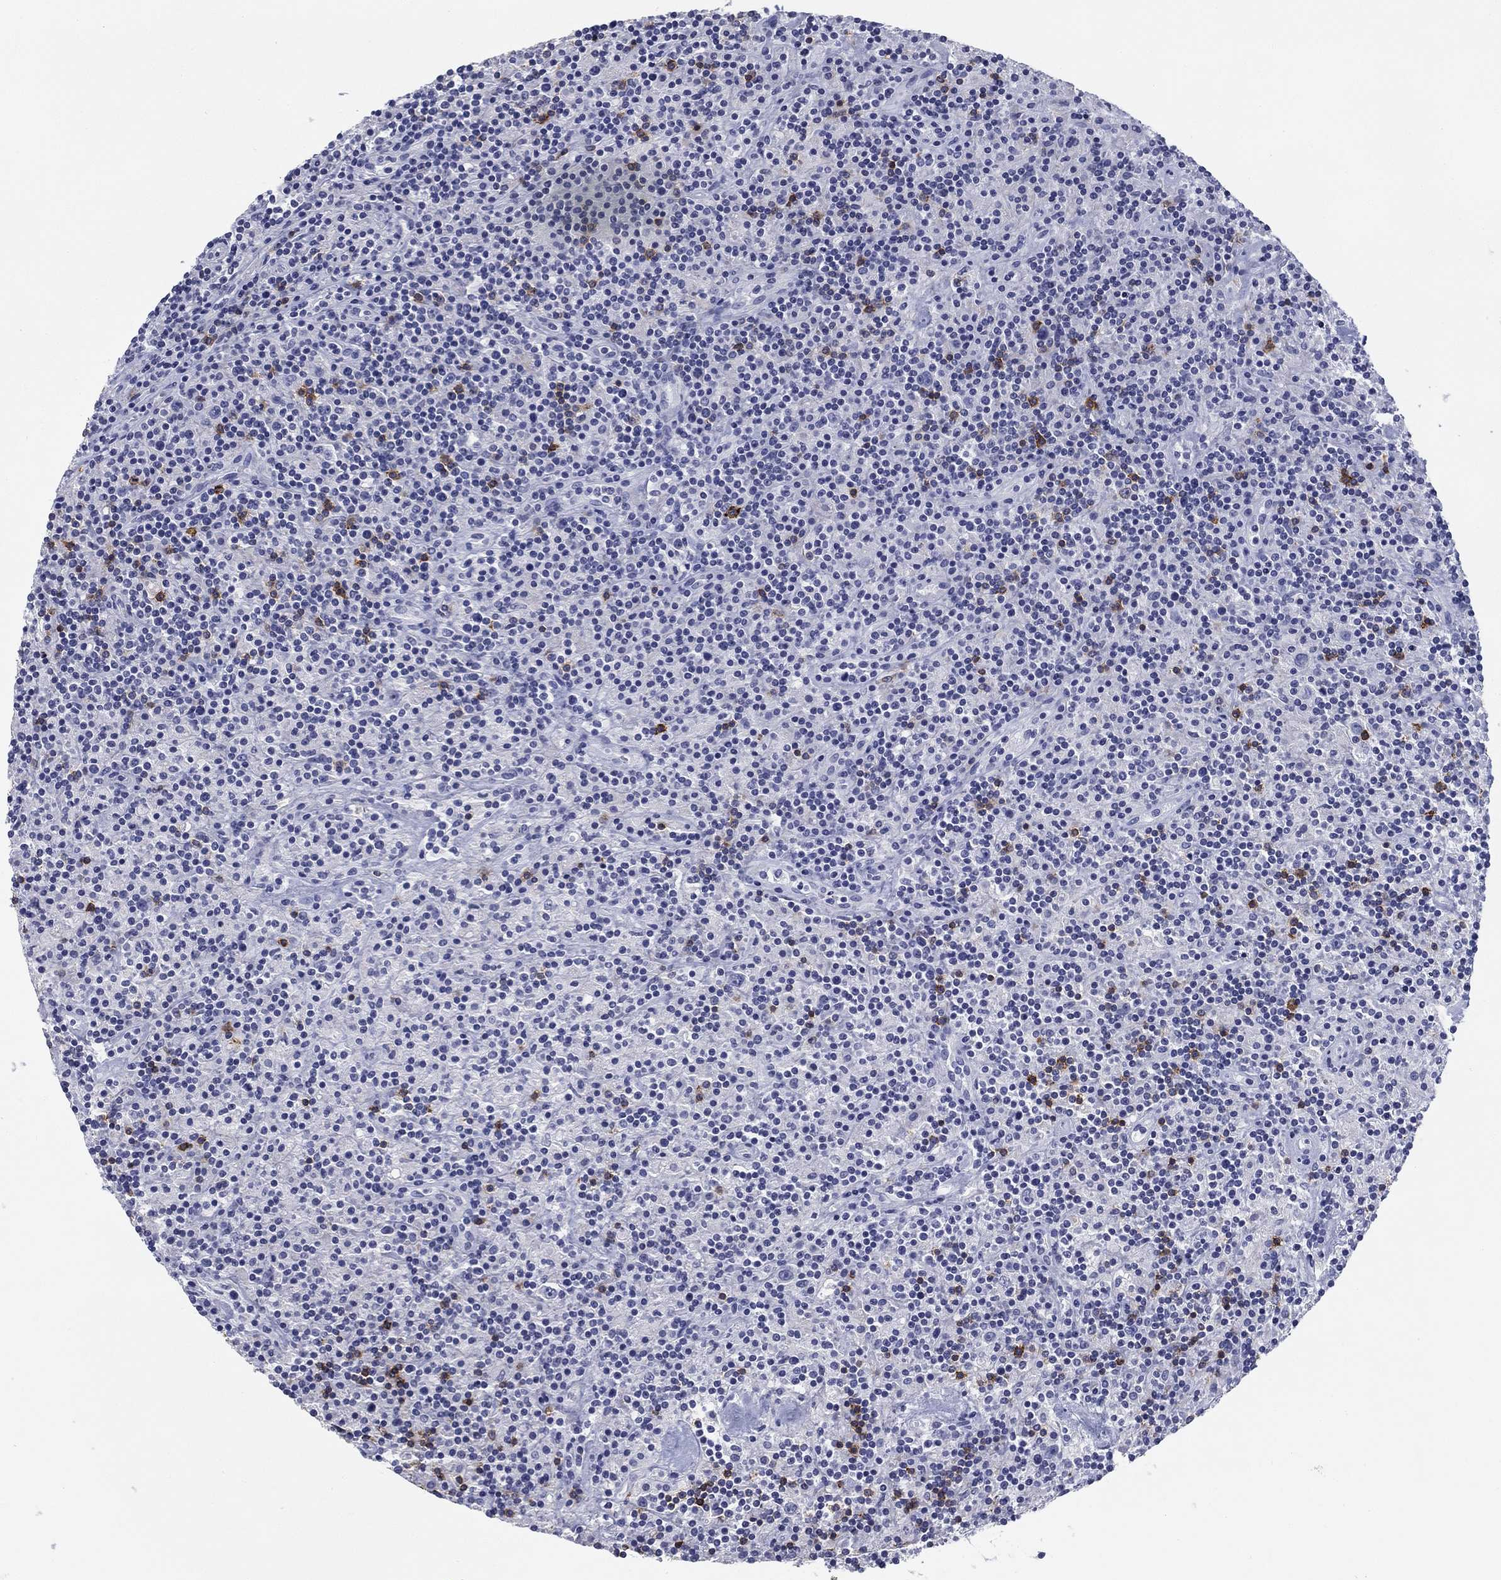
{"staining": {"intensity": "negative", "quantity": "none", "location": "none"}, "tissue": "lymphoma", "cell_type": "Tumor cells", "image_type": "cancer", "snomed": [{"axis": "morphology", "description": "Hodgkin's disease, NOS"}, {"axis": "topography", "description": "Lymph node"}], "caption": "Hodgkin's disease was stained to show a protein in brown. There is no significant positivity in tumor cells. (DAB immunohistochemistry visualized using brightfield microscopy, high magnification).", "gene": "CD79B", "patient": {"sex": "male", "age": 70}}